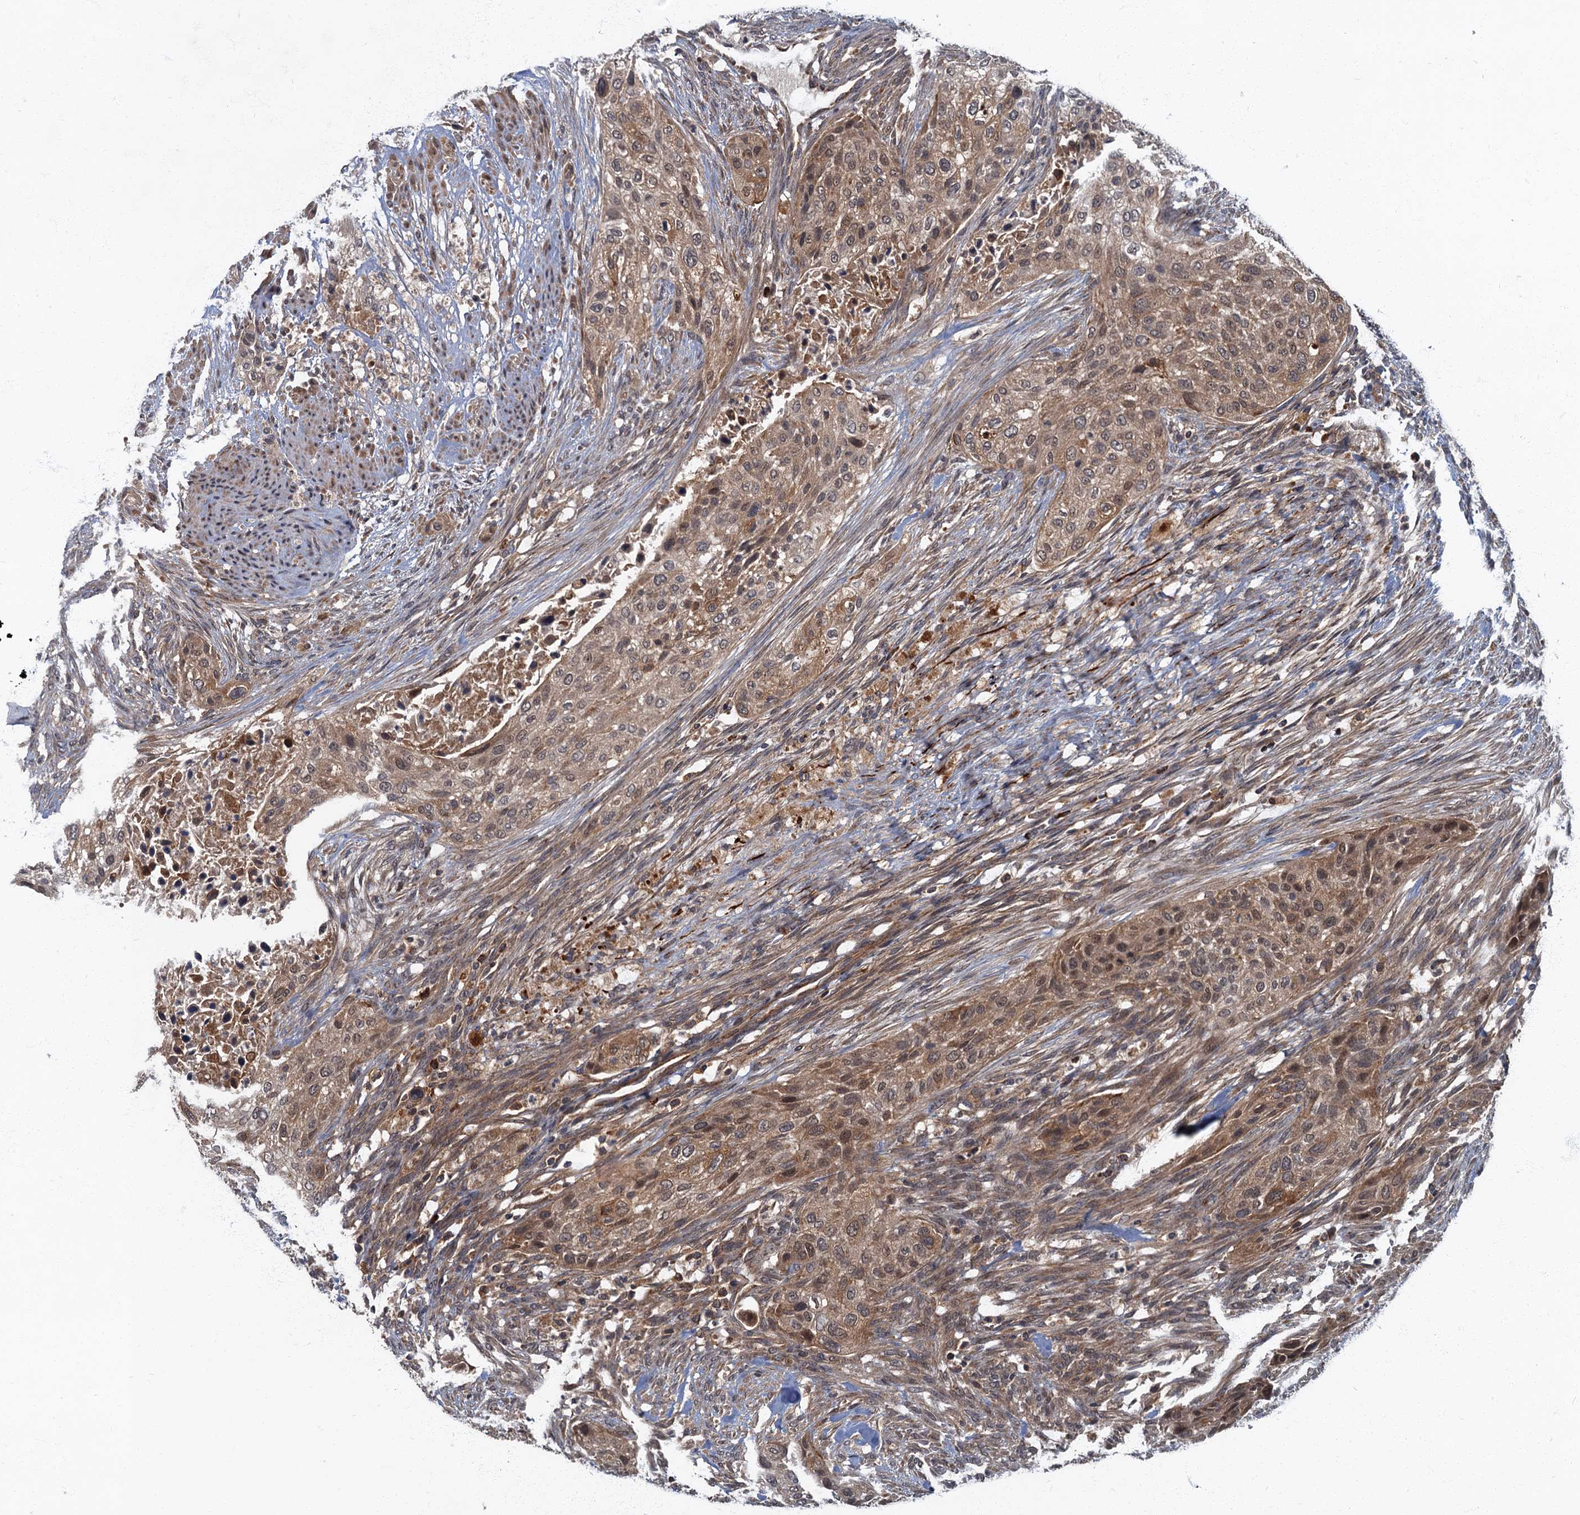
{"staining": {"intensity": "moderate", "quantity": ">75%", "location": "cytoplasmic/membranous"}, "tissue": "urothelial cancer", "cell_type": "Tumor cells", "image_type": "cancer", "snomed": [{"axis": "morphology", "description": "Urothelial carcinoma, High grade"}, {"axis": "topography", "description": "Urinary bladder"}], "caption": "Urothelial carcinoma (high-grade) stained for a protein displays moderate cytoplasmic/membranous positivity in tumor cells. Immunohistochemistry stains the protein in brown and the nuclei are stained blue.", "gene": "SLC11A2", "patient": {"sex": "male", "age": 35}}